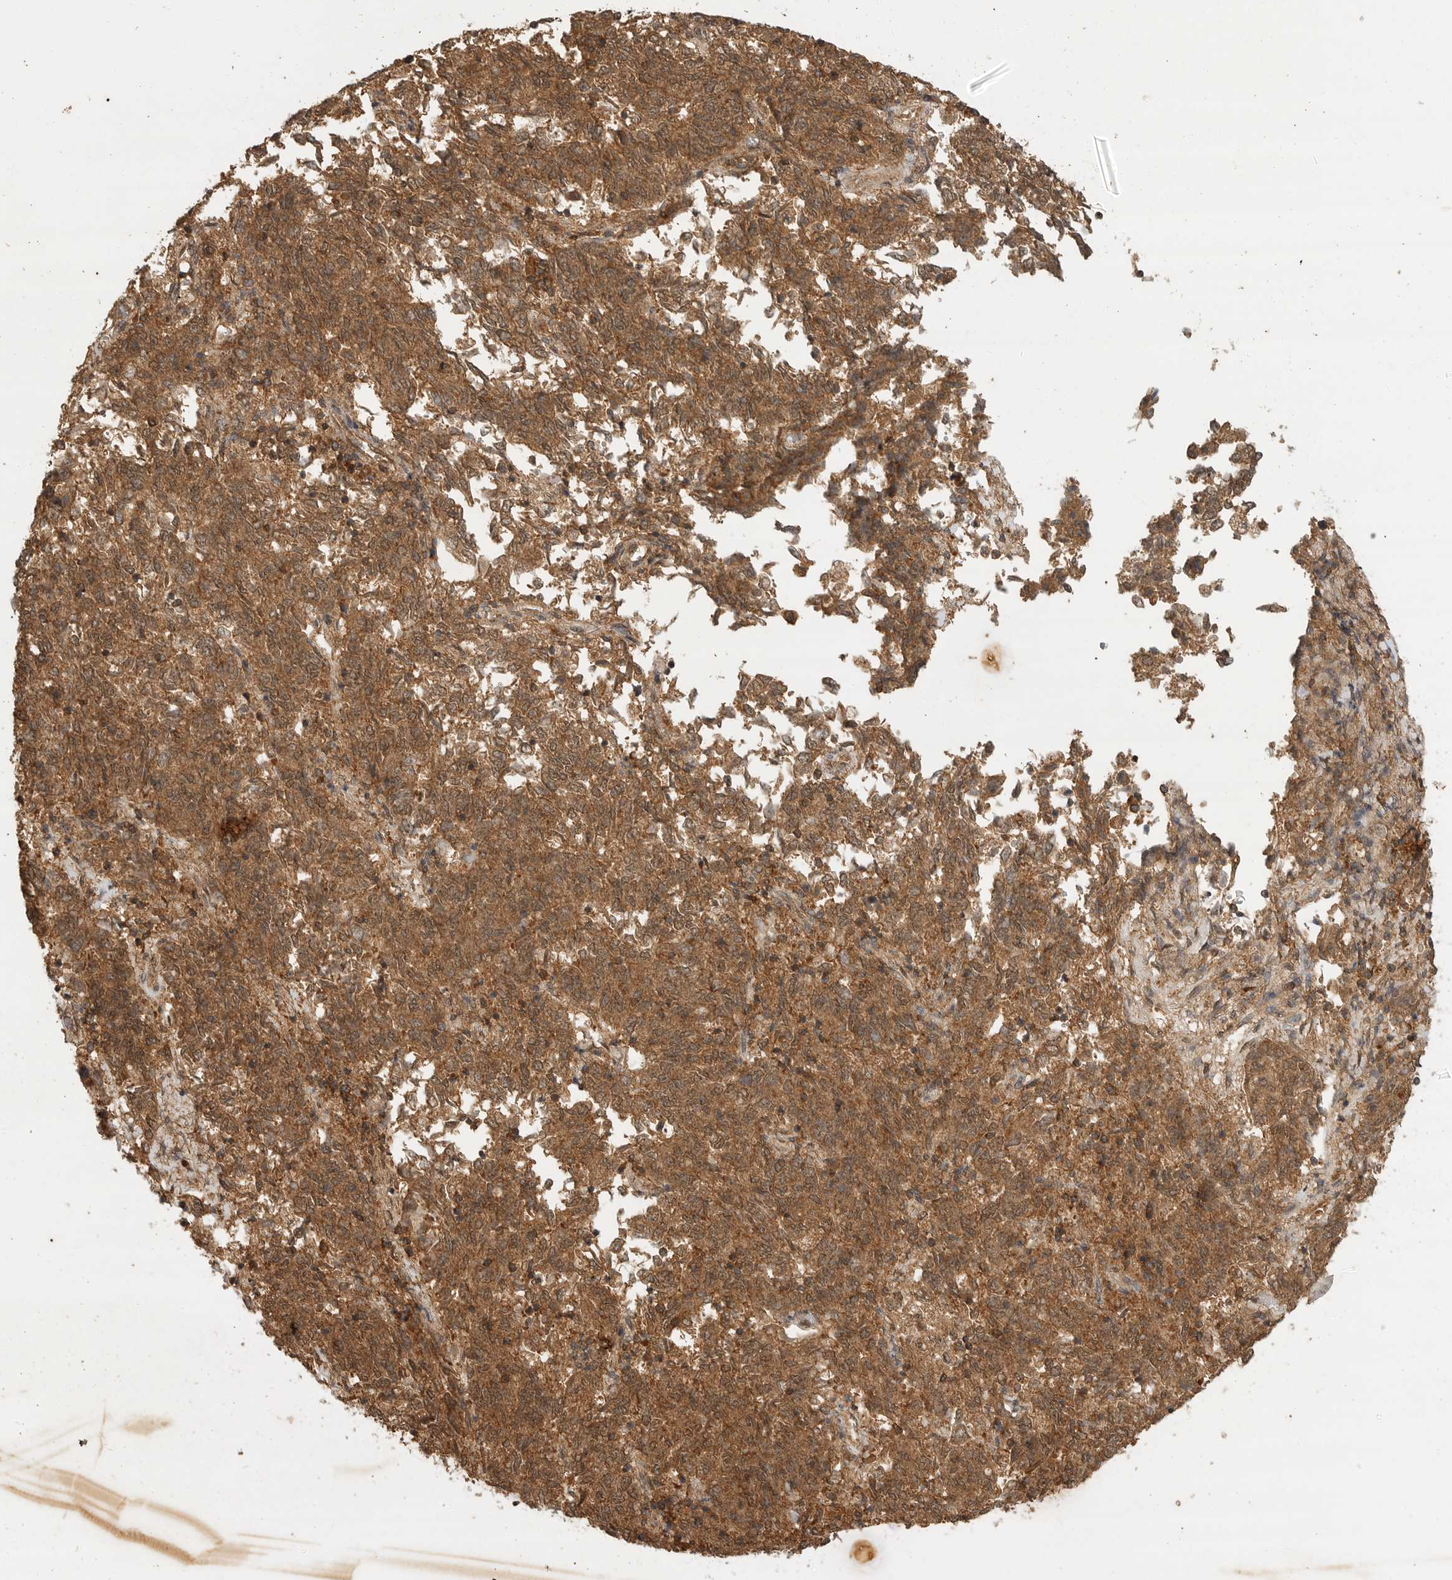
{"staining": {"intensity": "moderate", "quantity": ">75%", "location": "cytoplasmic/membranous,nuclear"}, "tissue": "endometrial cancer", "cell_type": "Tumor cells", "image_type": "cancer", "snomed": [{"axis": "morphology", "description": "Adenocarcinoma, NOS"}, {"axis": "topography", "description": "Endometrium"}], "caption": "Moderate cytoplasmic/membranous and nuclear protein expression is present in approximately >75% of tumor cells in endometrial cancer.", "gene": "ICOSLG", "patient": {"sex": "female", "age": 80}}